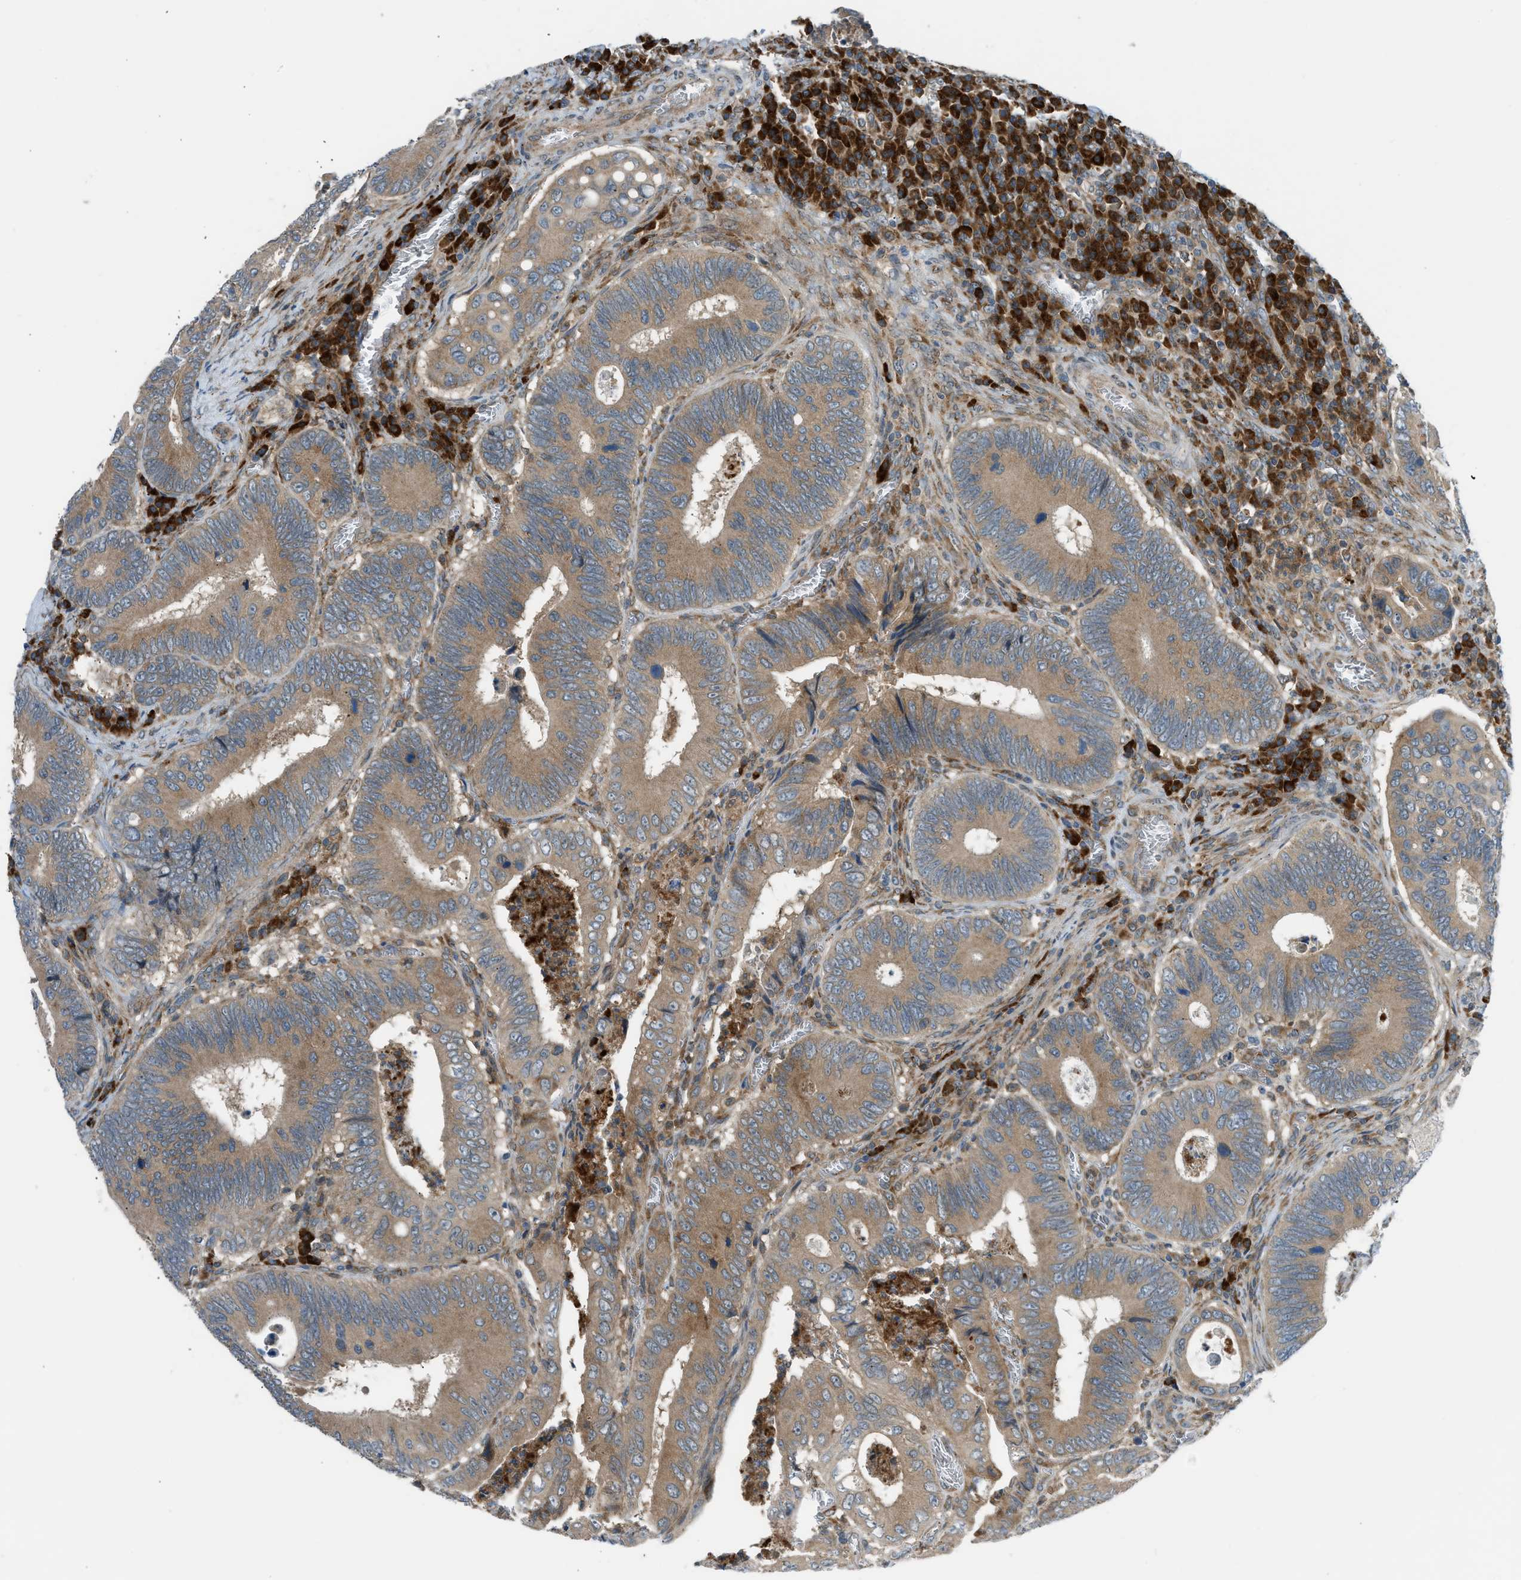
{"staining": {"intensity": "moderate", "quantity": ">75%", "location": "cytoplasmic/membranous"}, "tissue": "colorectal cancer", "cell_type": "Tumor cells", "image_type": "cancer", "snomed": [{"axis": "morphology", "description": "Inflammation, NOS"}, {"axis": "morphology", "description": "Adenocarcinoma, NOS"}, {"axis": "topography", "description": "Colon"}], "caption": "A brown stain highlights moderate cytoplasmic/membranous staining of a protein in human colorectal cancer (adenocarcinoma) tumor cells.", "gene": "EDARADD", "patient": {"sex": "male", "age": 72}}